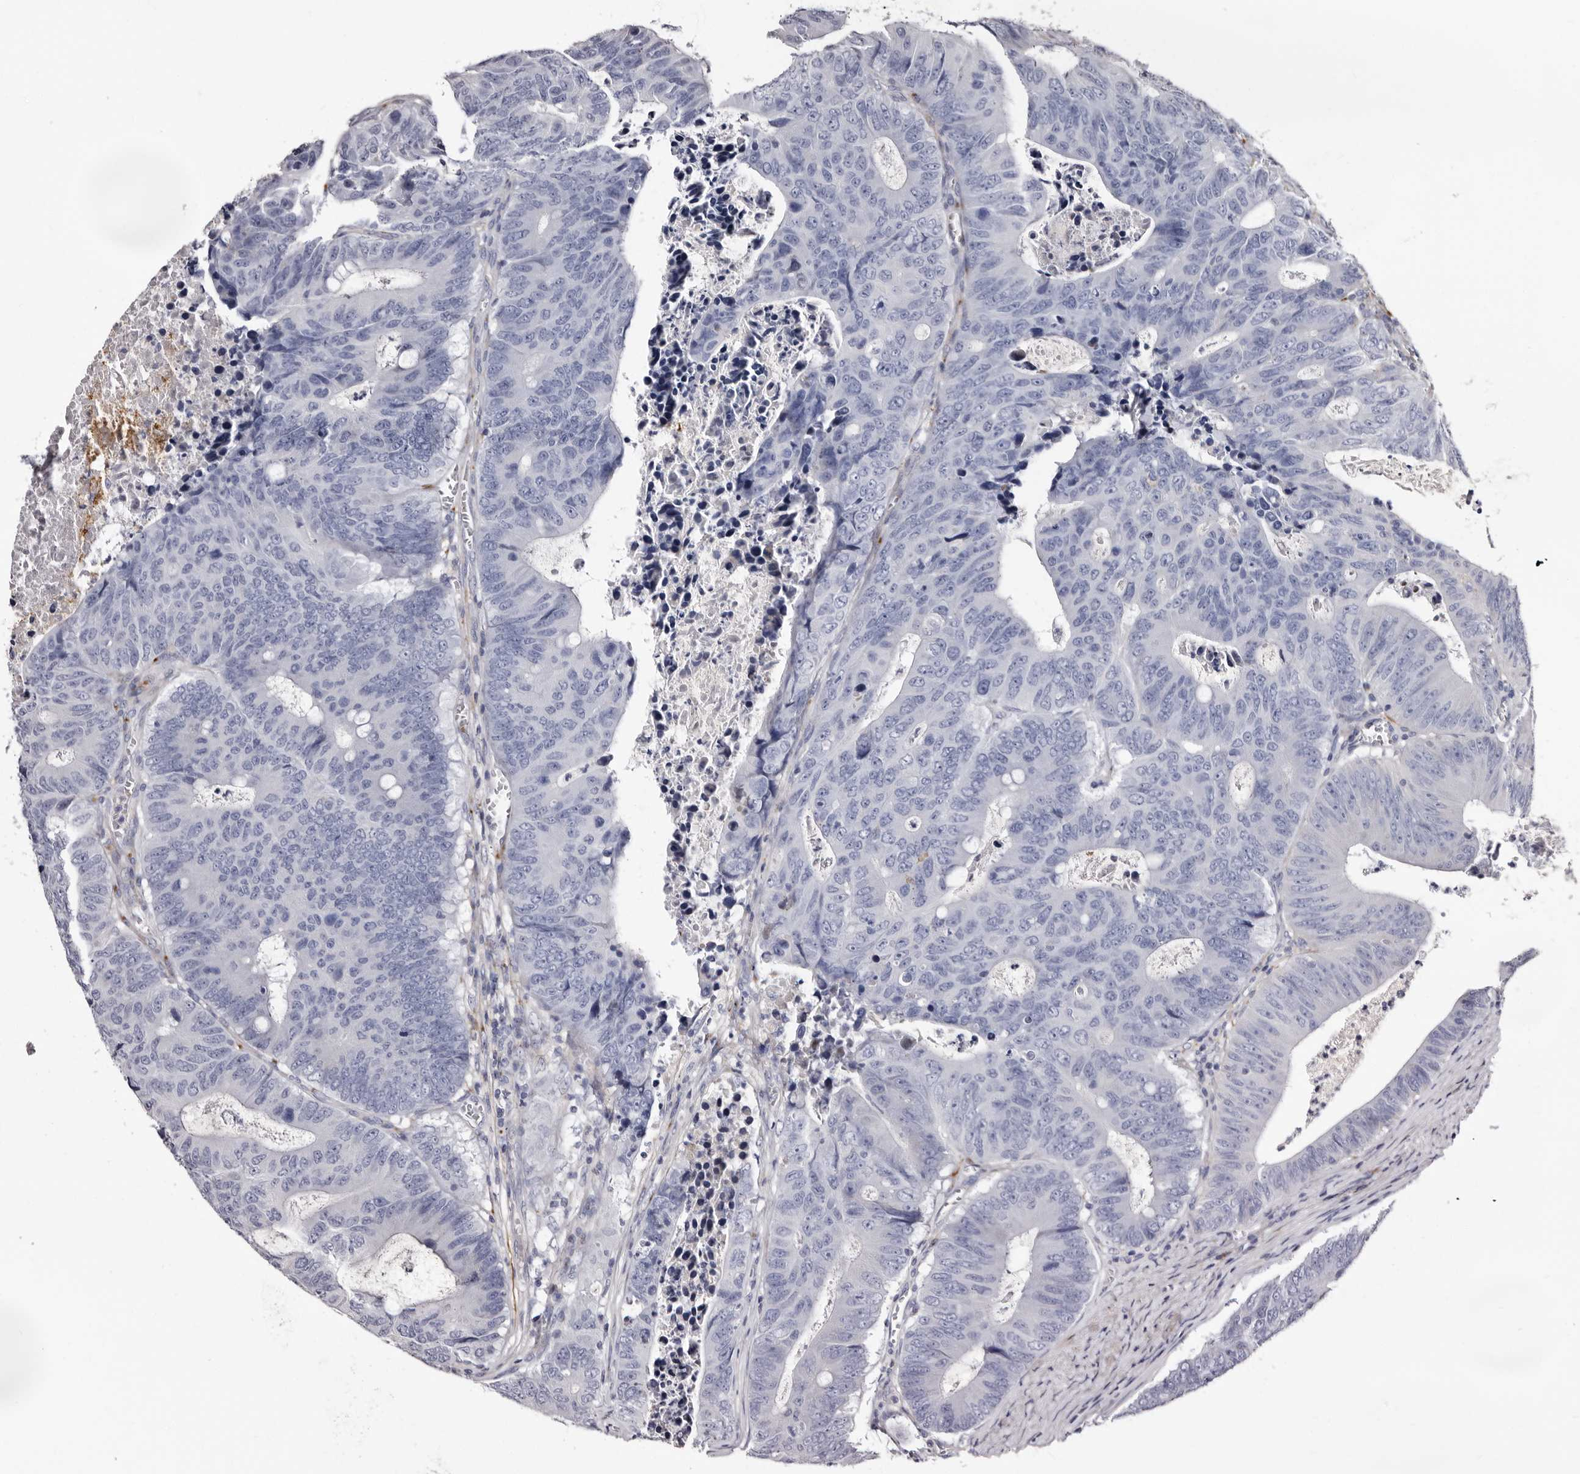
{"staining": {"intensity": "negative", "quantity": "none", "location": "none"}, "tissue": "colorectal cancer", "cell_type": "Tumor cells", "image_type": "cancer", "snomed": [{"axis": "morphology", "description": "Adenocarcinoma, NOS"}, {"axis": "topography", "description": "Colon"}], "caption": "An immunohistochemistry (IHC) histopathology image of colorectal cancer (adenocarcinoma) is shown. There is no staining in tumor cells of colorectal cancer (adenocarcinoma).", "gene": "AUNIP", "patient": {"sex": "male", "age": 87}}